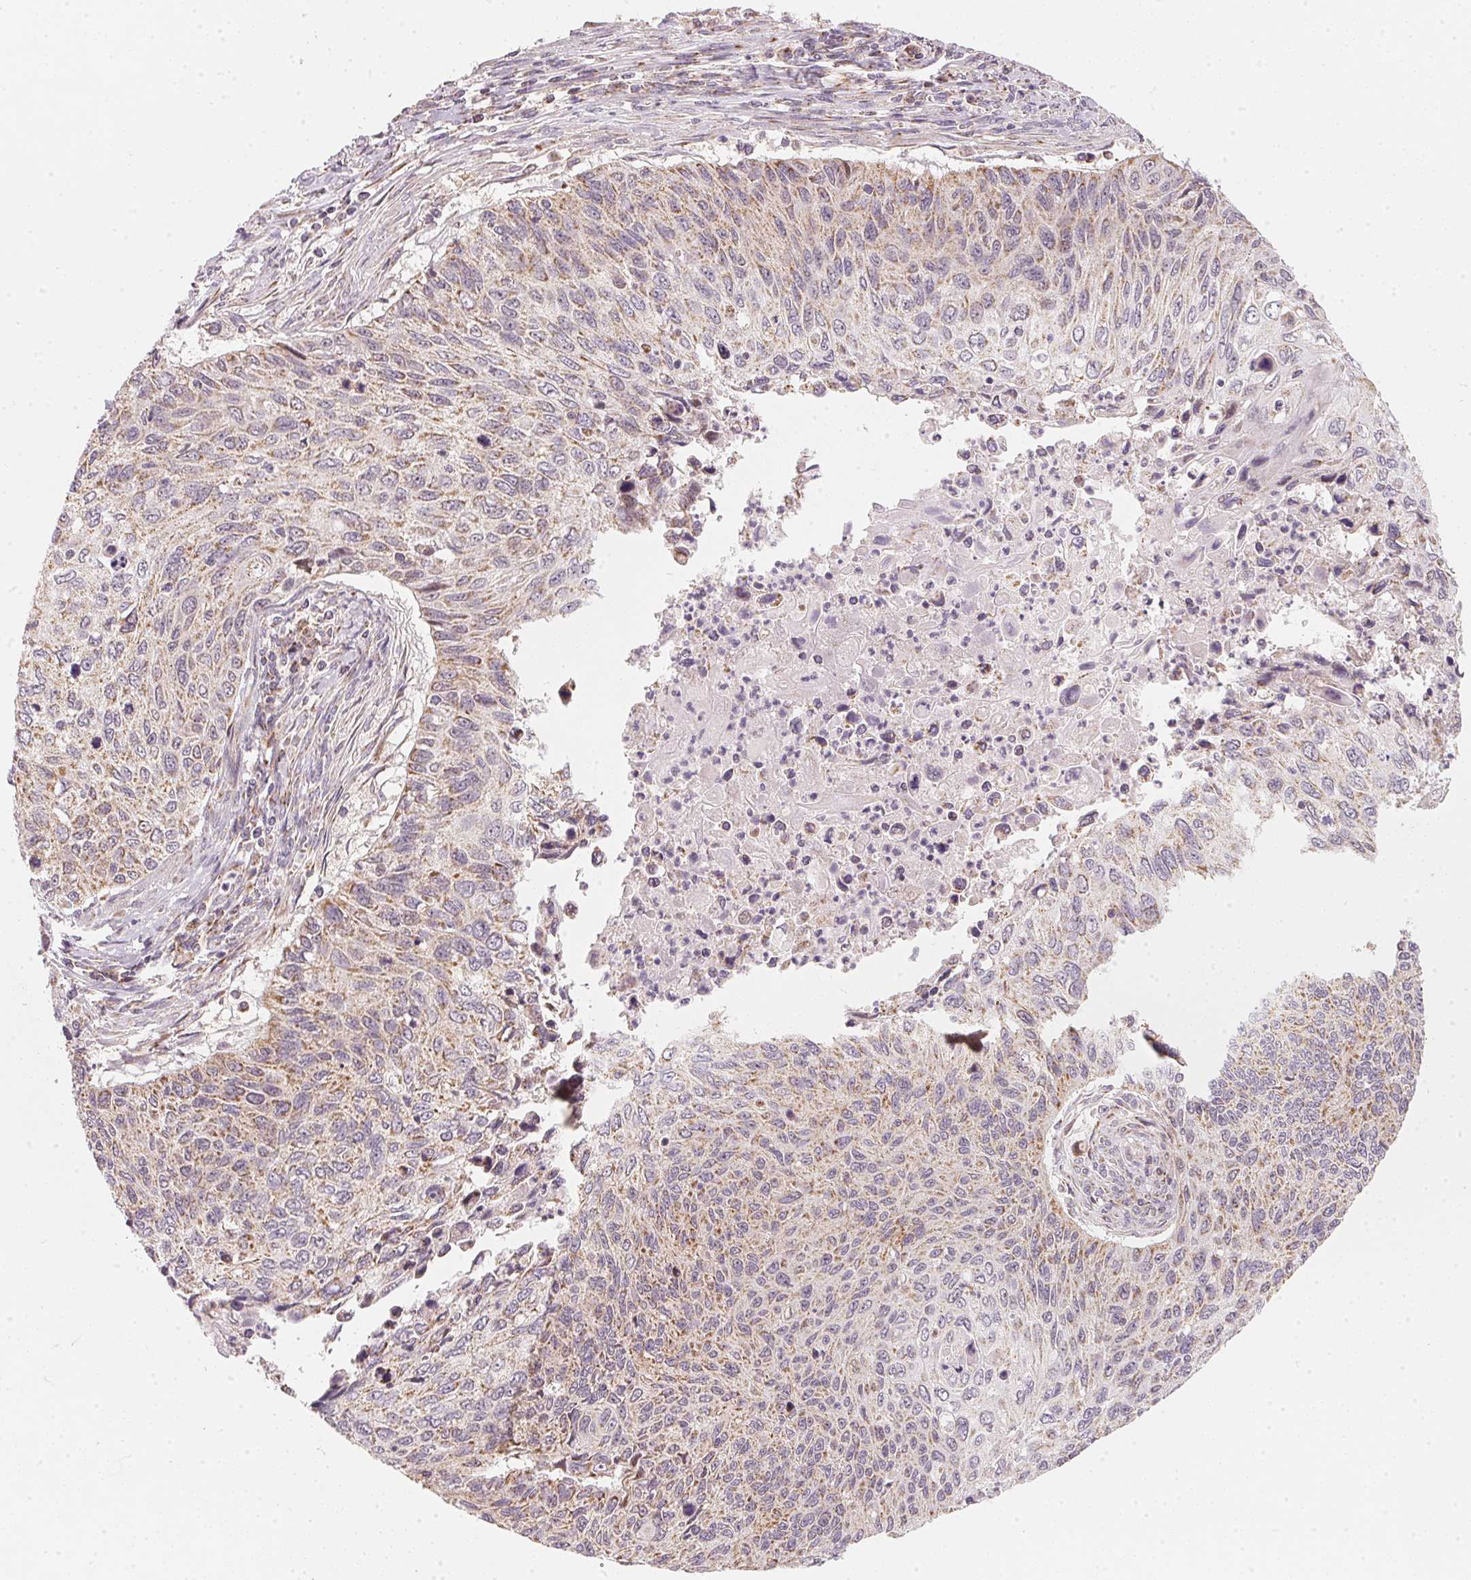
{"staining": {"intensity": "weak", "quantity": ">75%", "location": "cytoplasmic/membranous"}, "tissue": "cervical cancer", "cell_type": "Tumor cells", "image_type": "cancer", "snomed": [{"axis": "morphology", "description": "Squamous cell carcinoma, NOS"}, {"axis": "topography", "description": "Cervix"}], "caption": "Cervical squamous cell carcinoma tissue displays weak cytoplasmic/membranous staining in about >75% of tumor cells", "gene": "COQ7", "patient": {"sex": "female", "age": 70}}